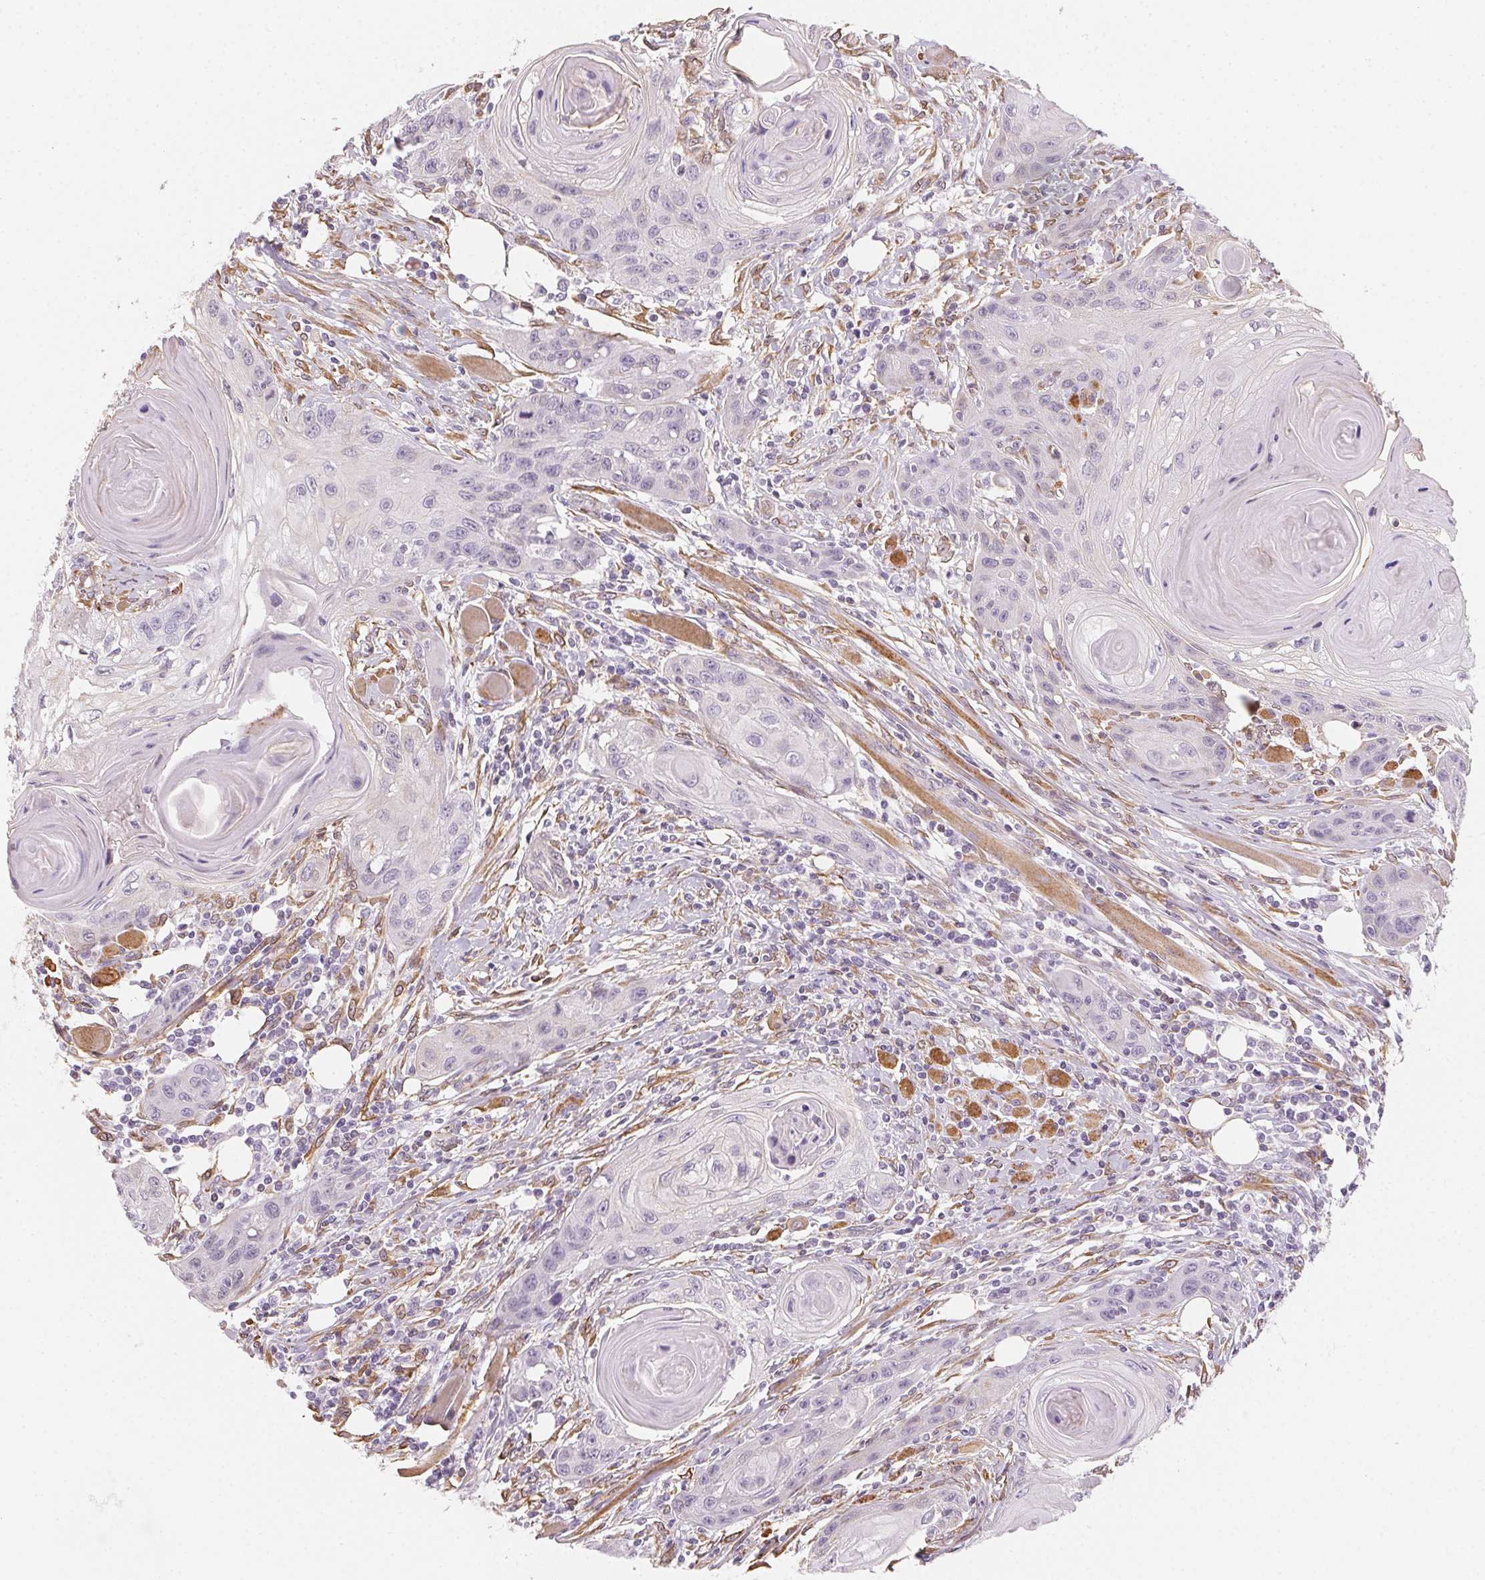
{"staining": {"intensity": "negative", "quantity": "none", "location": "none"}, "tissue": "head and neck cancer", "cell_type": "Tumor cells", "image_type": "cancer", "snomed": [{"axis": "morphology", "description": "Squamous cell carcinoma, NOS"}, {"axis": "topography", "description": "Oral tissue"}, {"axis": "topography", "description": "Head-Neck"}], "caption": "The photomicrograph reveals no significant positivity in tumor cells of head and neck cancer (squamous cell carcinoma).", "gene": "RSBN1", "patient": {"sex": "male", "age": 58}}